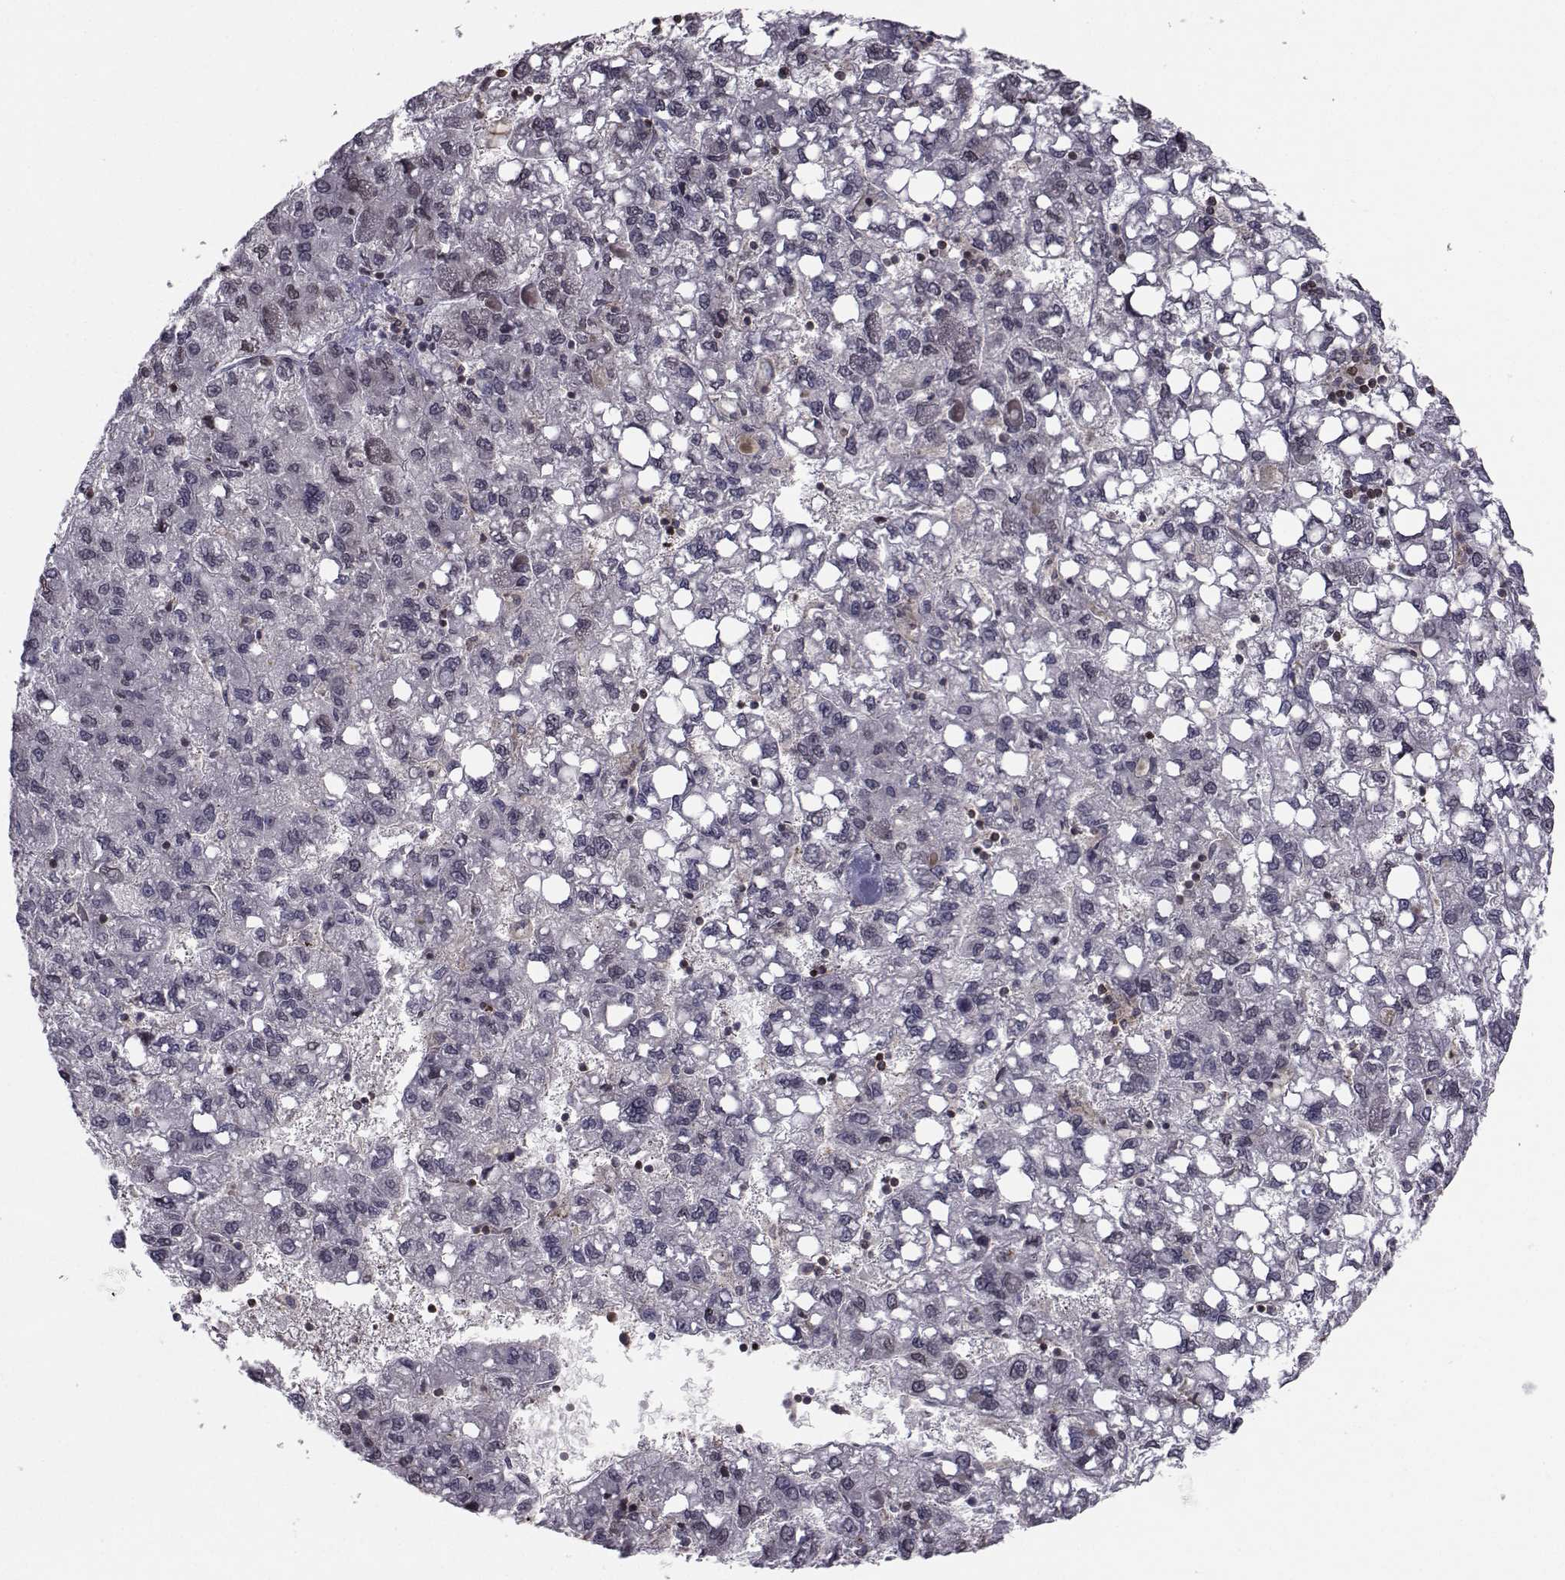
{"staining": {"intensity": "negative", "quantity": "none", "location": "none"}, "tissue": "liver cancer", "cell_type": "Tumor cells", "image_type": "cancer", "snomed": [{"axis": "morphology", "description": "Carcinoma, Hepatocellular, NOS"}, {"axis": "topography", "description": "Liver"}], "caption": "Tumor cells are negative for protein expression in human liver hepatocellular carcinoma.", "gene": "PCP4L1", "patient": {"sex": "female", "age": 82}}